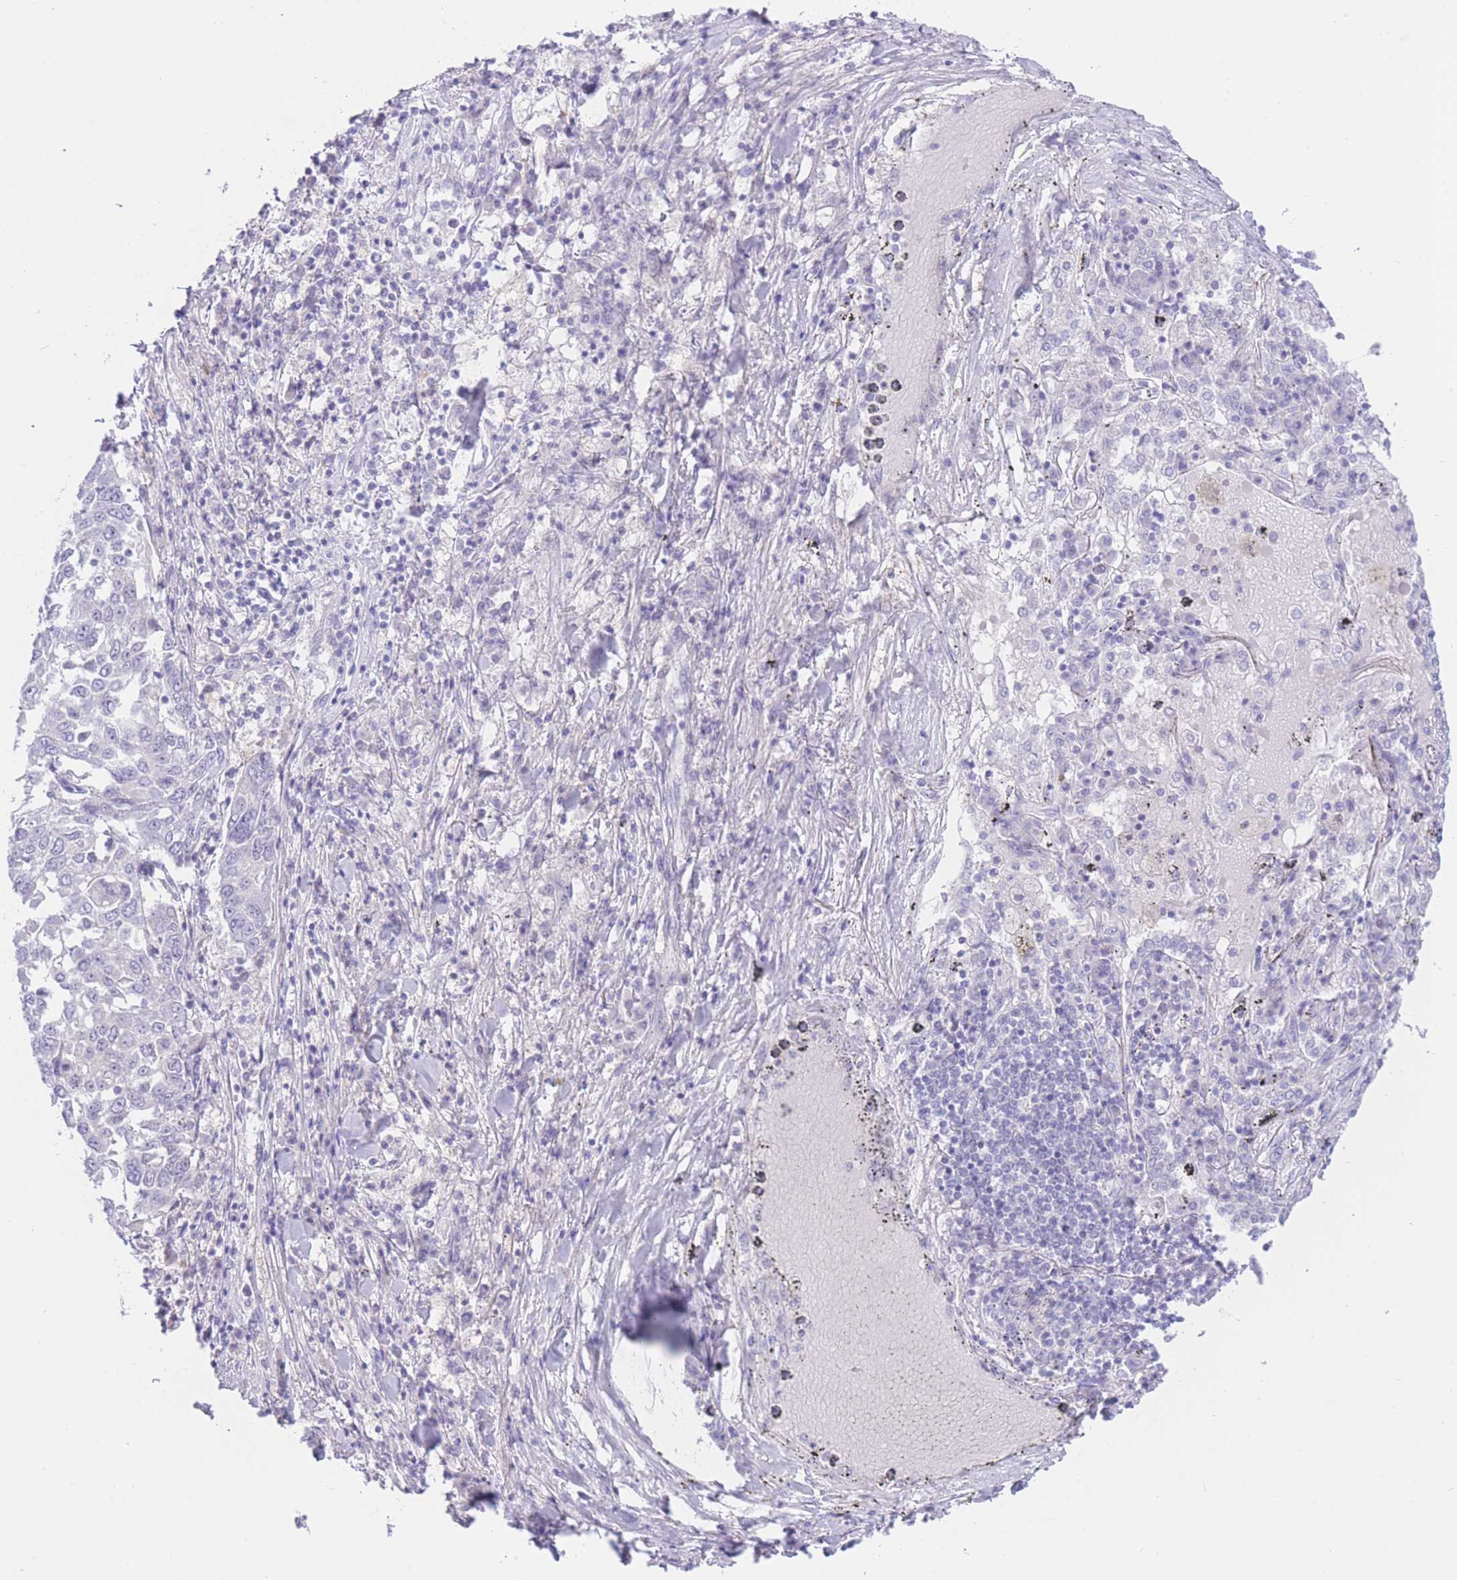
{"staining": {"intensity": "negative", "quantity": "none", "location": "none"}, "tissue": "lung cancer", "cell_type": "Tumor cells", "image_type": "cancer", "snomed": [{"axis": "morphology", "description": "Squamous cell carcinoma, NOS"}, {"axis": "topography", "description": "Lung"}], "caption": "This is an immunohistochemistry micrograph of lung cancer (squamous cell carcinoma). There is no staining in tumor cells.", "gene": "ZNF212", "patient": {"sex": "male", "age": 65}}